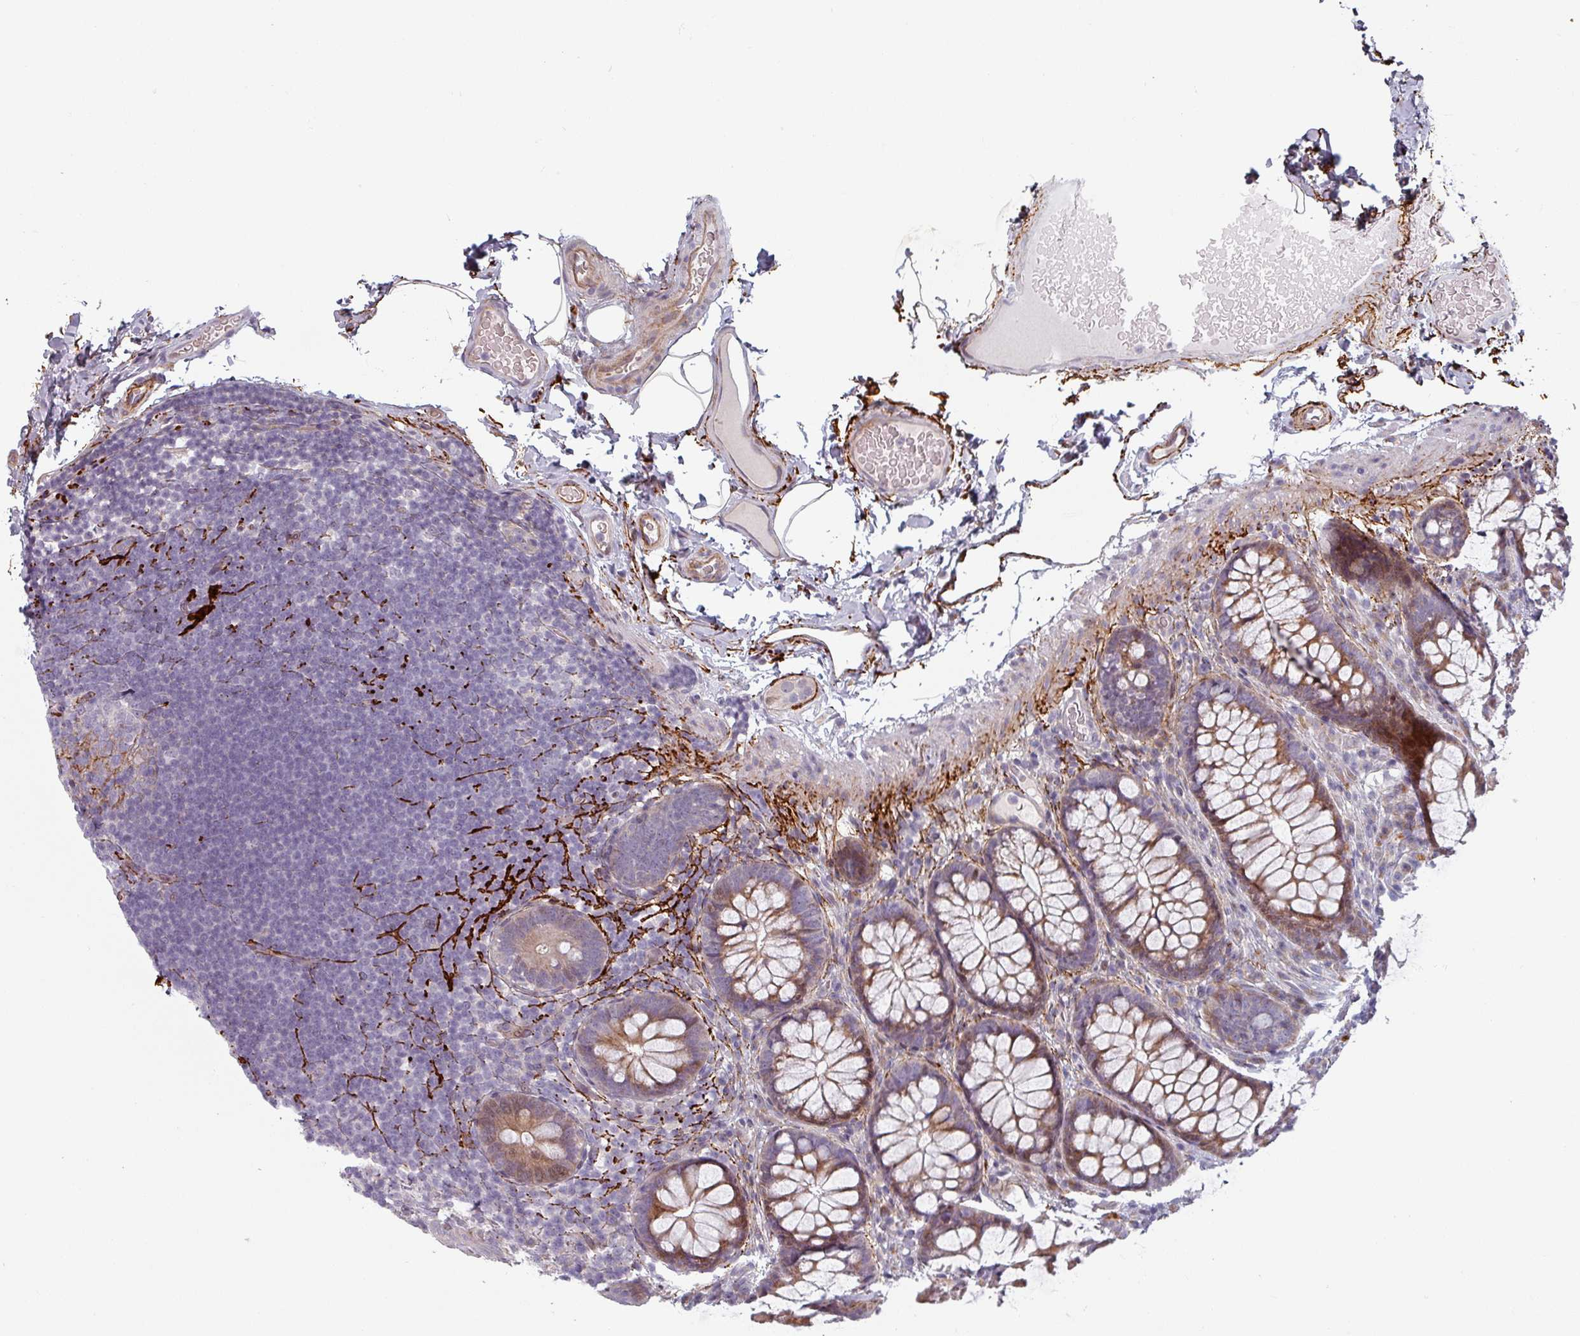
{"staining": {"intensity": "strong", "quantity": "<25%", "location": "cytoplasmic/membranous"}, "tissue": "colon", "cell_type": "Endothelial cells", "image_type": "normal", "snomed": [{"axis": "morphology", "description": "Normal tissue, NOS"}, {"axis": "topography", "description": "Colon"}], "caption": "Colon was stained to show a protein in brown. There is medium levels of strong cytoplasmic/membranous positivity in about <25% of endothelial cells. (DAB = brown stain, brightfield microscopy at high magnification).", "gene": "CYB5RL", "patient": {"sex": "male", "age": 46}}